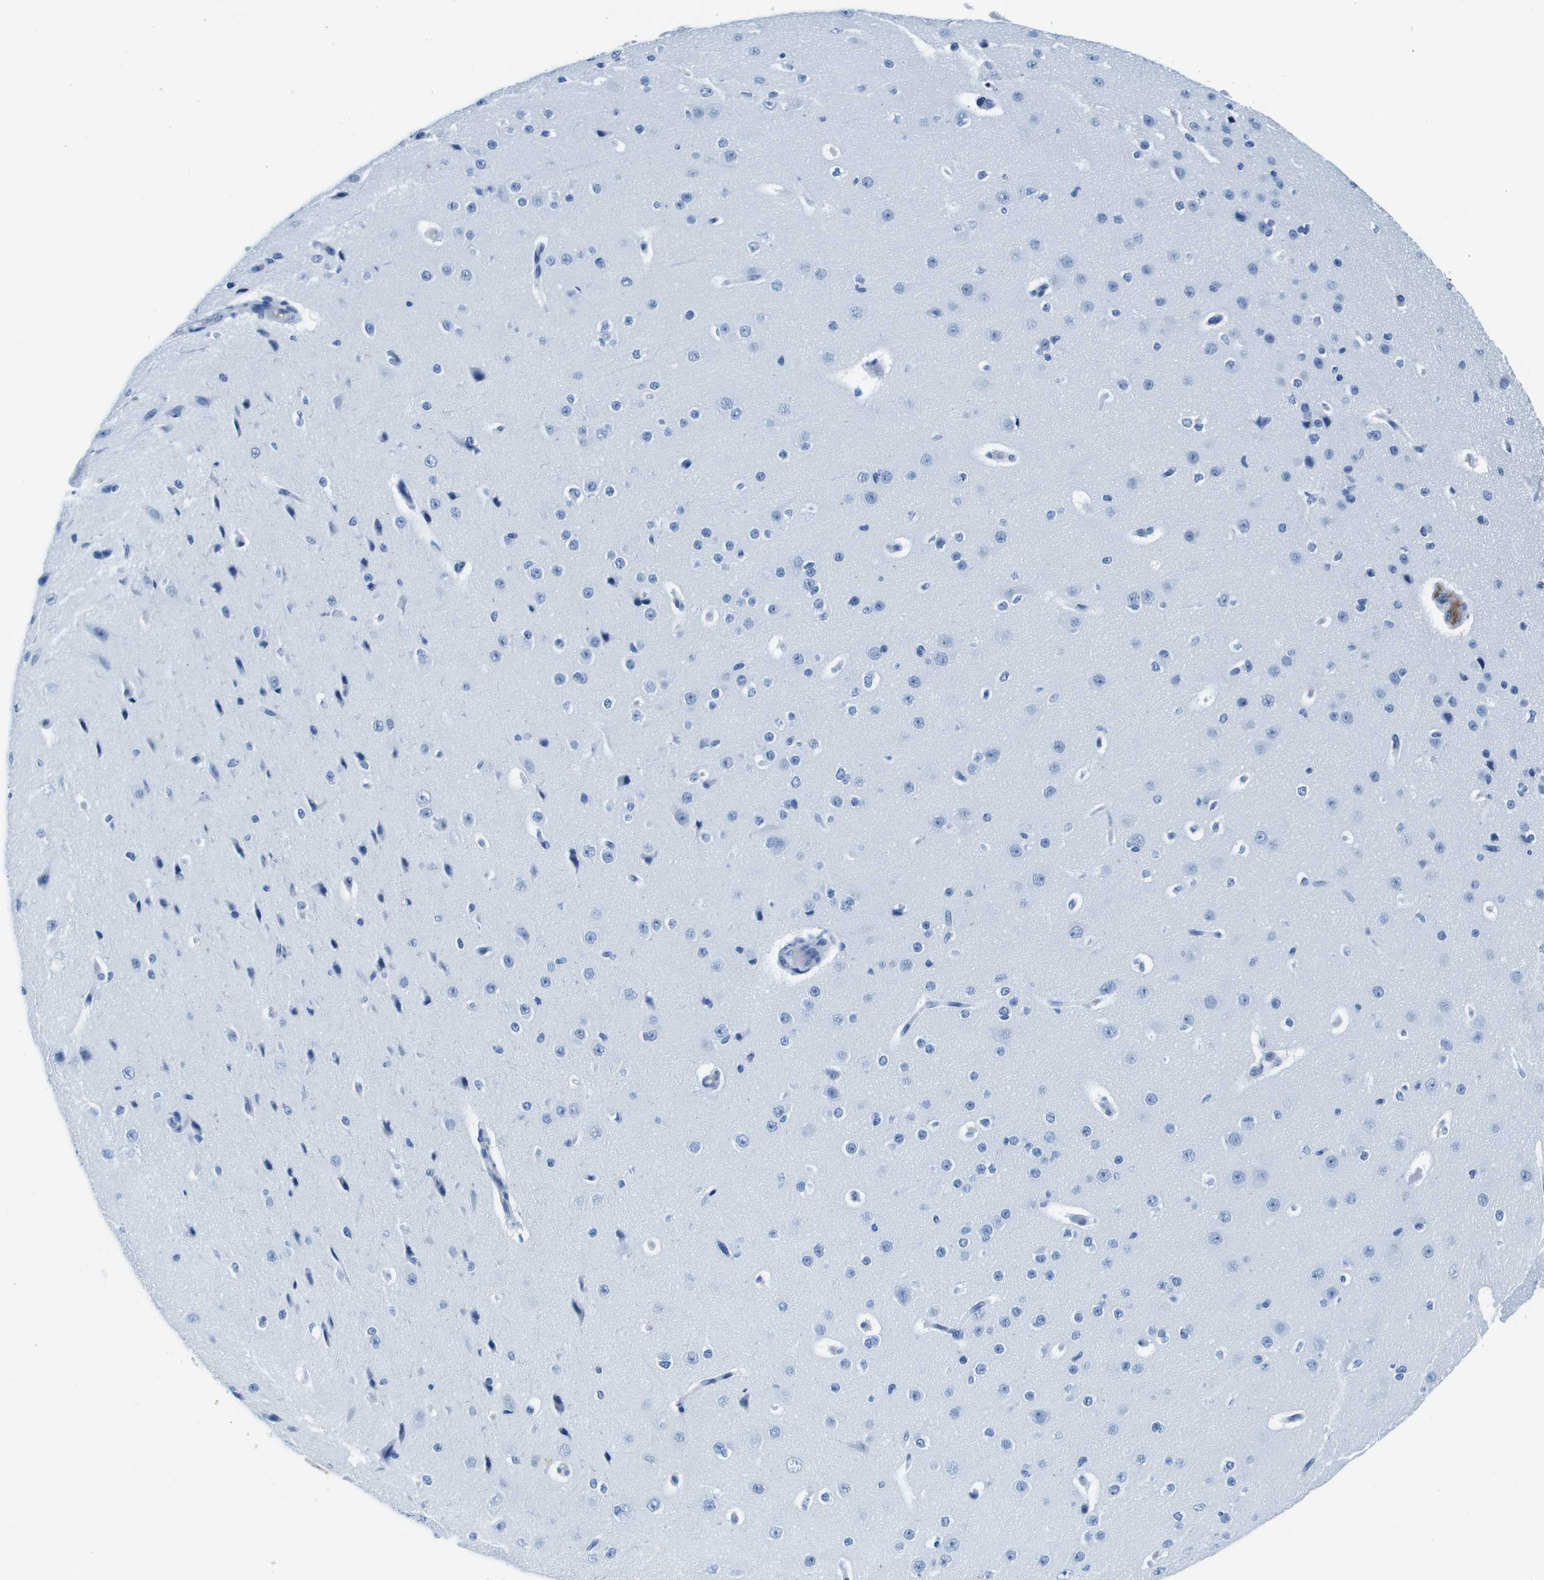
{"staining": {"intensity": "negative", "quantity": "none", "location": "none"}, "tissue": "cerebral cortex", "cell_type": "Endothelial cells", "image_type": "normal", "snomed": [{"axis": "morphology", "description": "Normal tissue, NOS"}, {"axis": "morphology", "description": "Developmental malformation"}, {"axis": "topography", "description": "Cerebral cortex"}], "caption": "This is a photomicrograph of immunohistochemistry staining of benign cerebral cortex, which shows no positivity in endothelial cells.", "gene": "IGKC", "patient": {"sex": "female", "age": 30}}